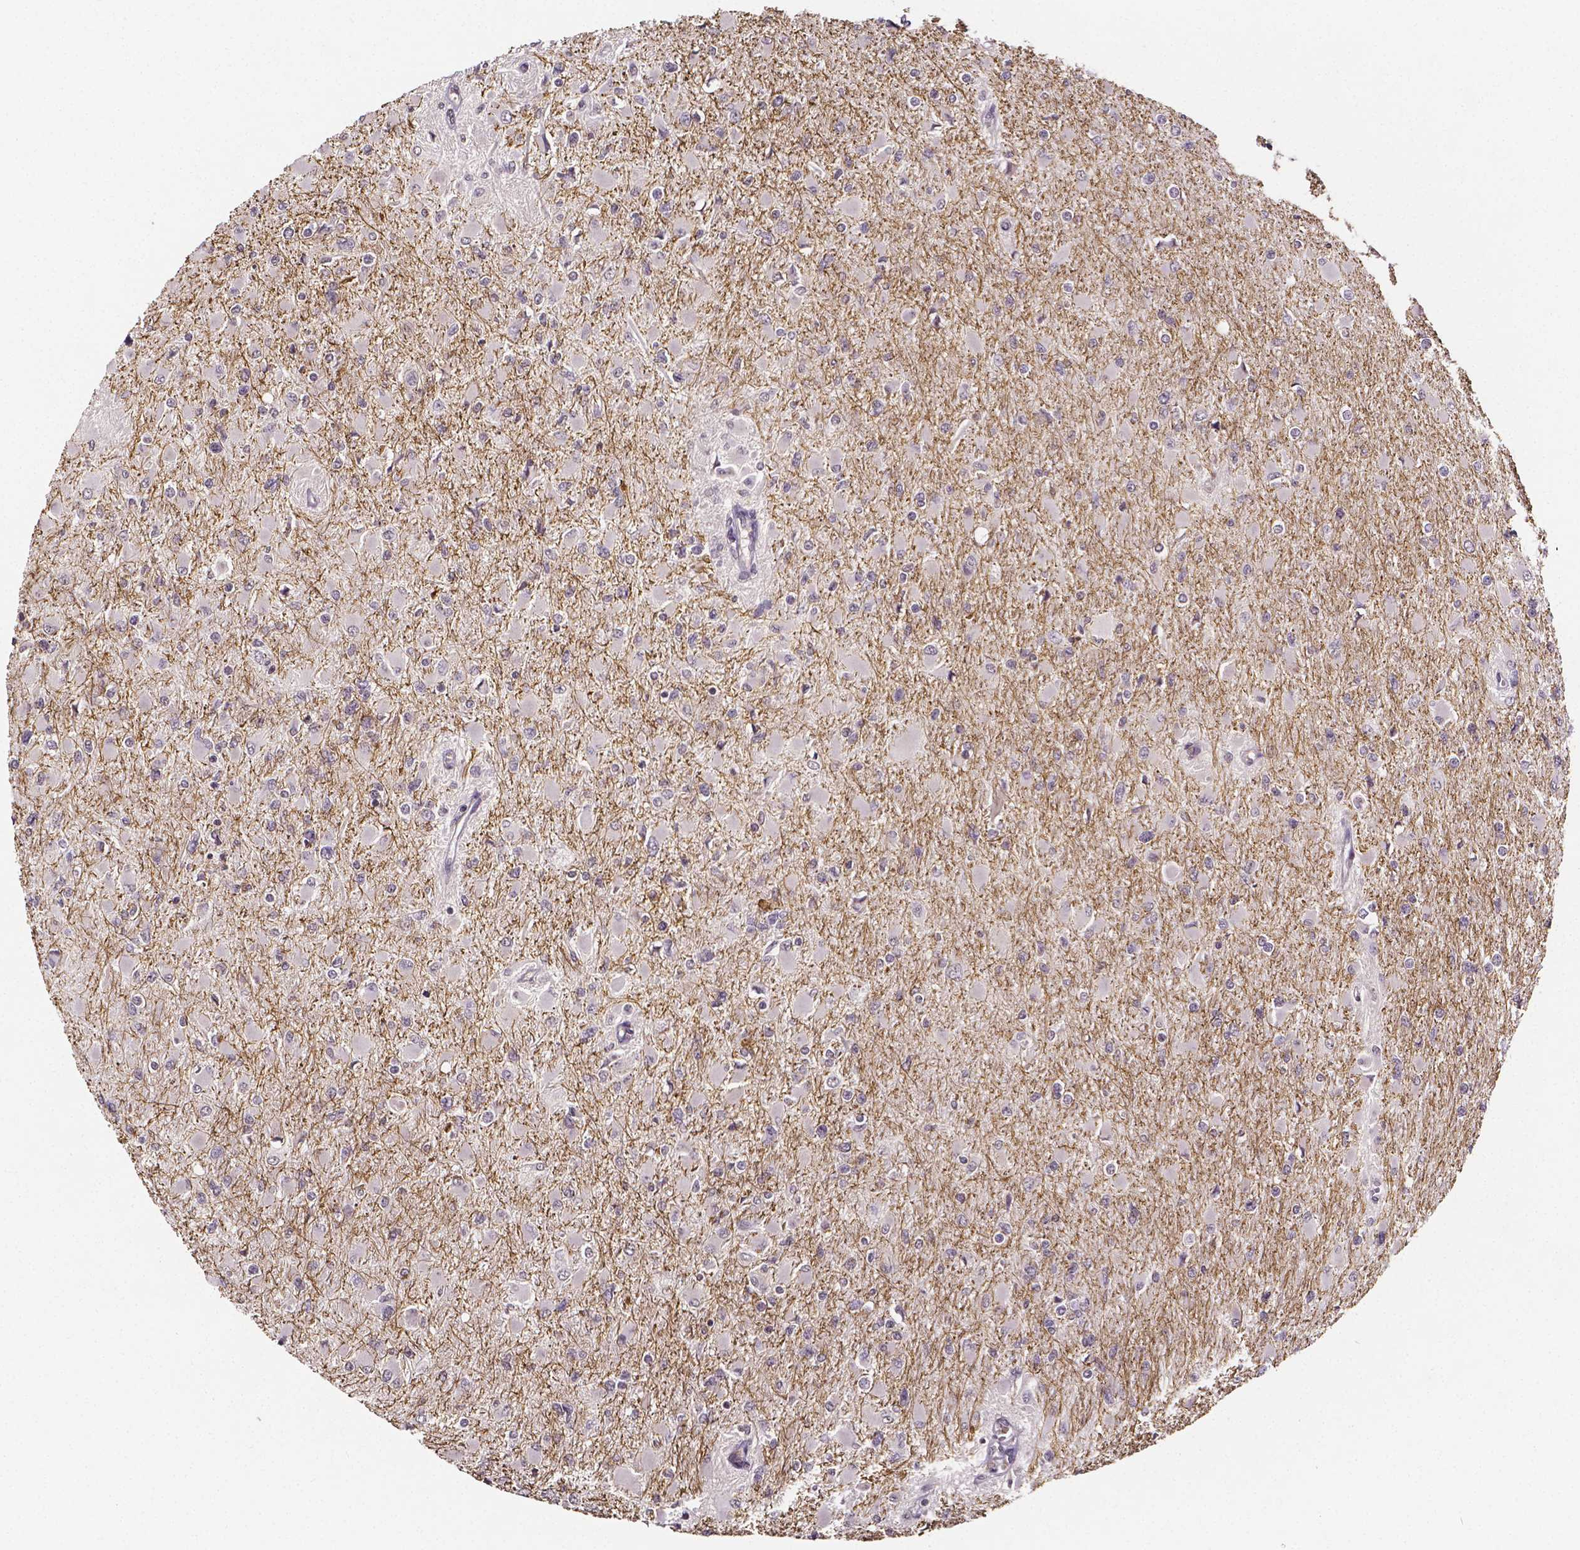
{"staining": {"intensity": "negative", "quantity": "none", "location": "none"}, "tissue": "glioma", "cell_type": "Tumor cells", "image_type": "cancer", "snomed": [{"axis": "morphology", "description": "Glioma, malignant, High grade"}, {"axis": "topography", "description": "Cerebral cortex"}], "caption": "Tumor cells are negative for brown protein staining in glioma. The staining is performed using DAB brown chromogen with nuclei counter-stained in using hematoxylin.", "gene": "NRGN", "patient": {"sex": "female", "age": 36}}